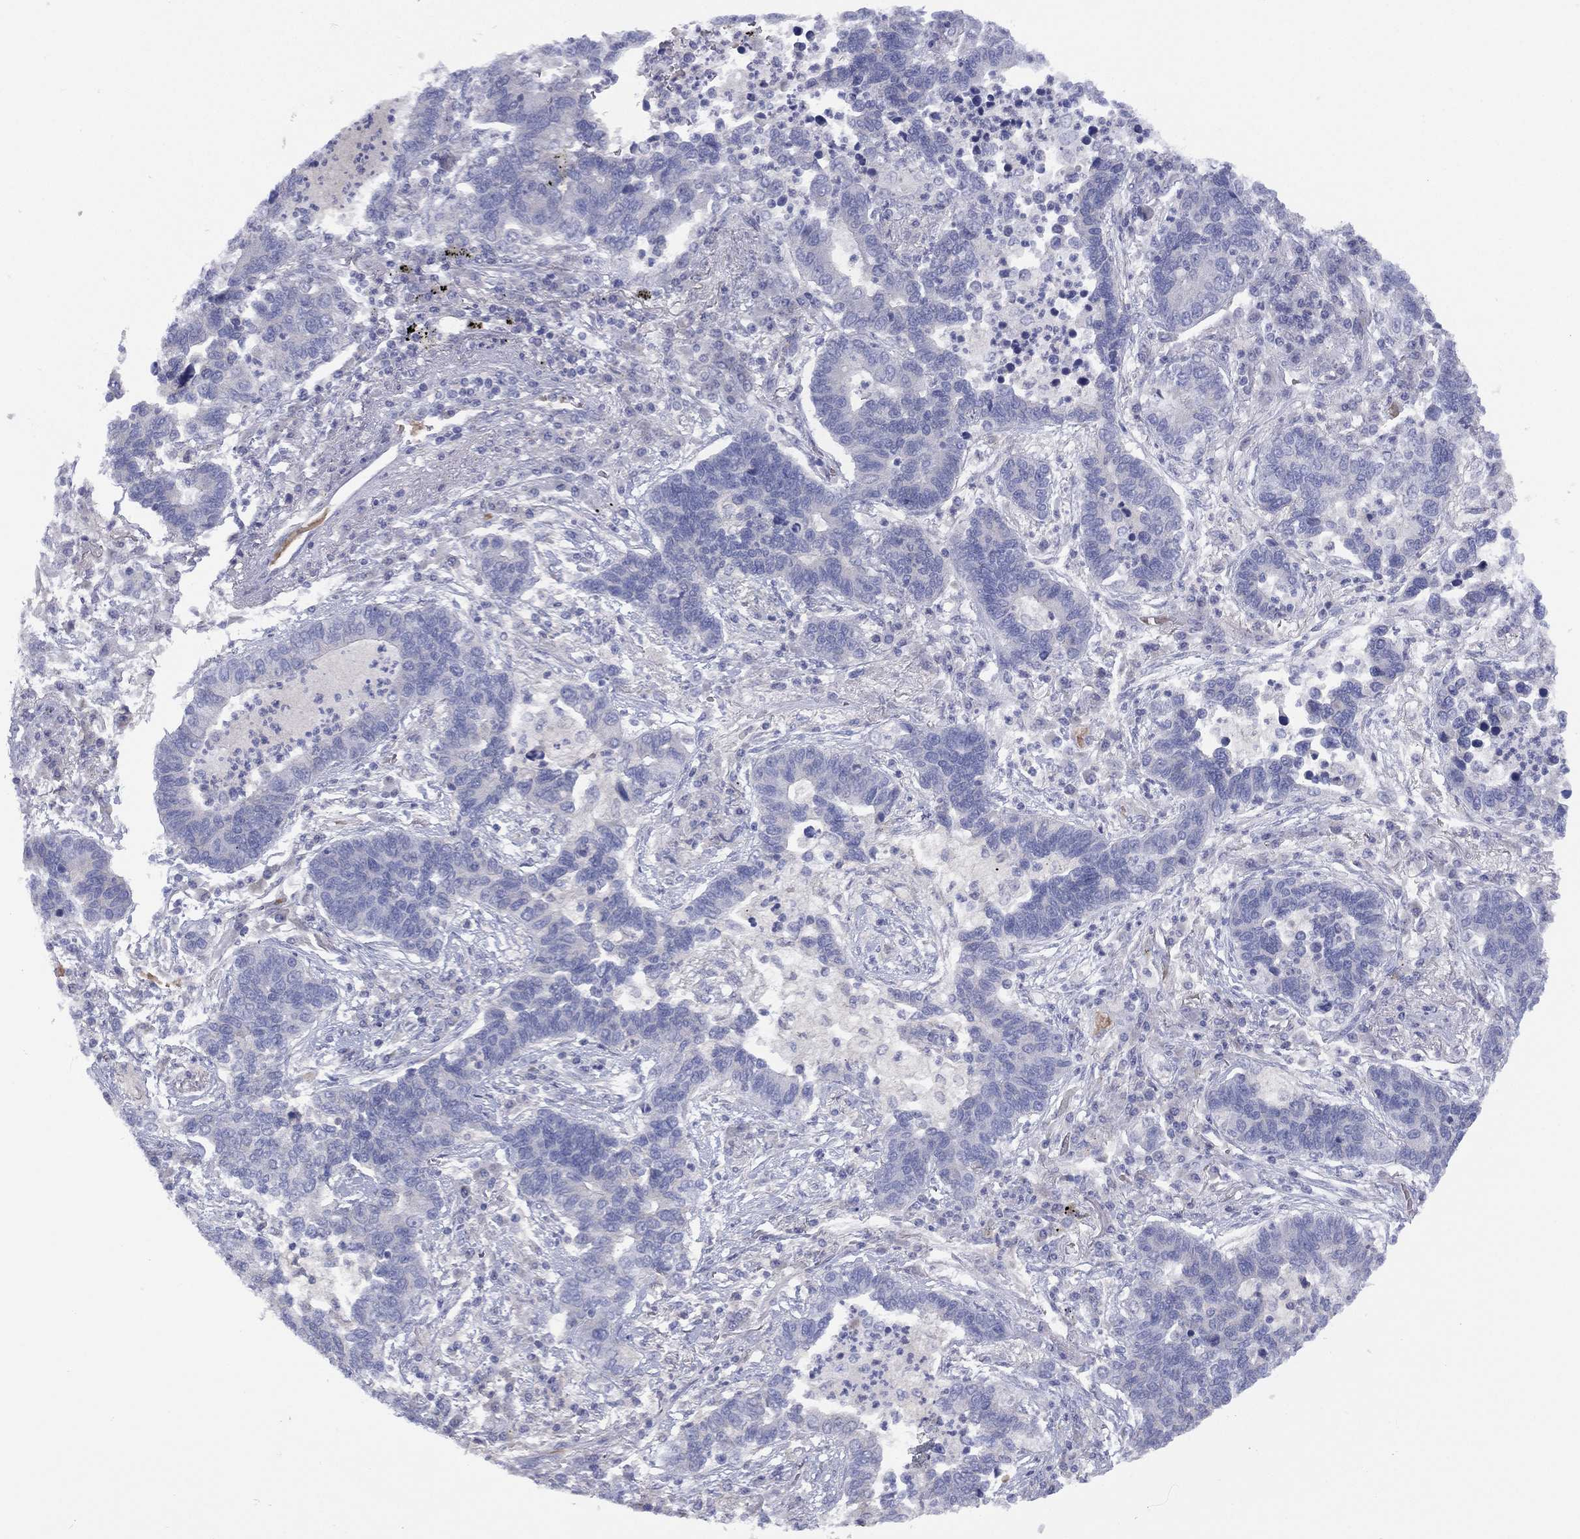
{"staining": {"intensity": "negative", "quantity": "none", "location": "none"}, "tissue": "lung cancer", "cell_type": "Tumor cells", "image_type": "cancer", "snomed": [{"axis": "morphology", "description": "Adenocarcinoma, NOS"}, {"axis": "topography", "description": "Lung"}], "caption": "A high-resolution micrograph shows immunohistochemistry staining of lung cancer (adenocarcinoma), which reveals no significant staining in tumor cells. The staining is performed using DAB brown chromogen with nuclei counter-stained in using hematoxylin.", "gene": "CYP2D6", "patient": {"sex": "female", "age": 57}}